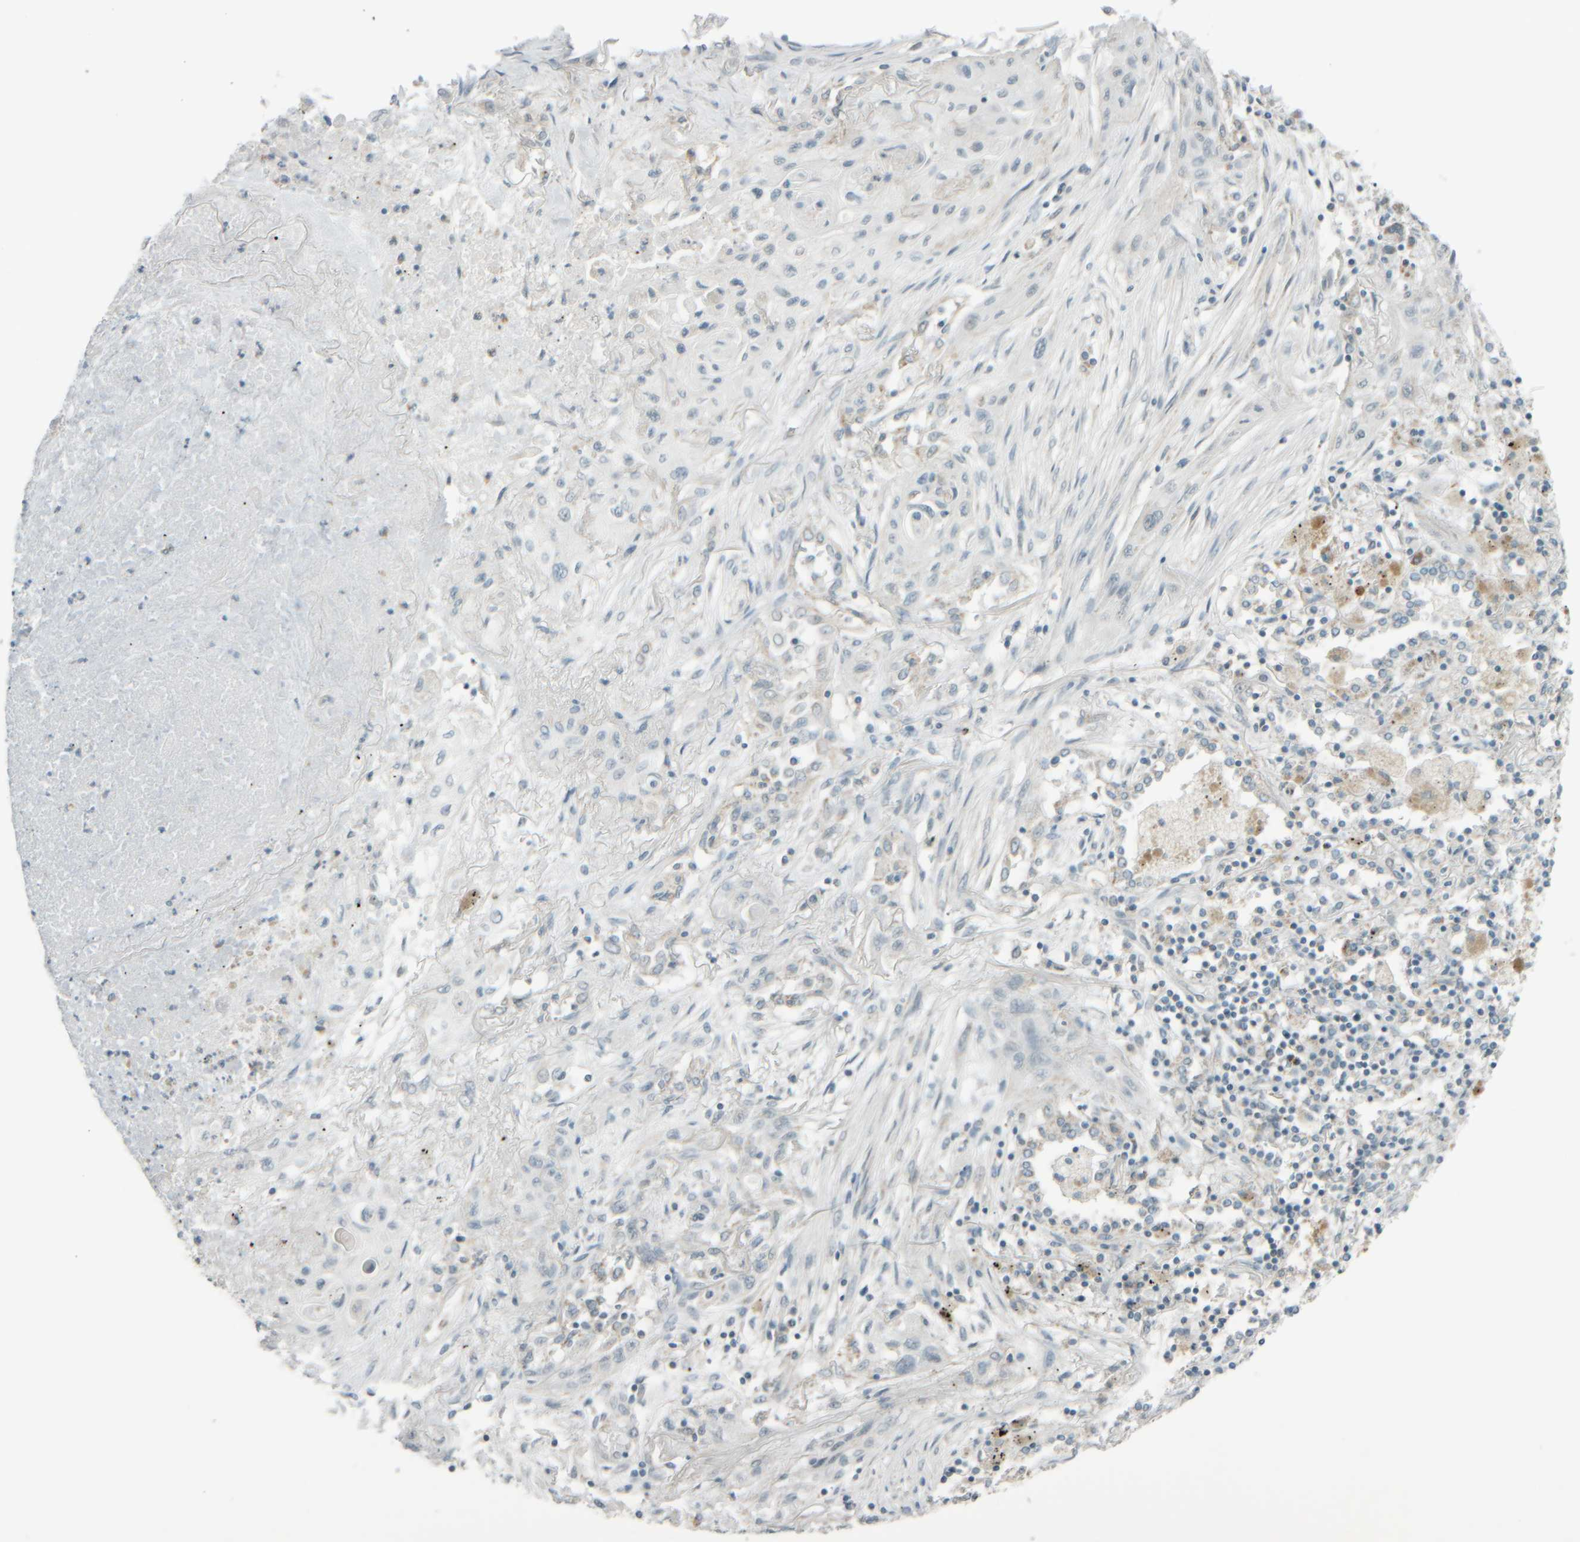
{"staining": {"intensity": "negative", "quantity": "none", "location": "none"}, "tissue": "lung cancer", "cell_type": "Tumor cells", "image_type": "cancer", "snomed": [{"axis": "morphology", "description": "Squamous cell carcinoma, NOS"}, {"axis": "topography", "description": "Lung"}], "caption": "Human lung squamous cell carcinoma stained for a protein using immunohistochemistry (IHC) exhibits no expression in tumor cells.", "gene": "PTGES3L-AARSD1", "patient": {"sex": "female", "age": 47}}